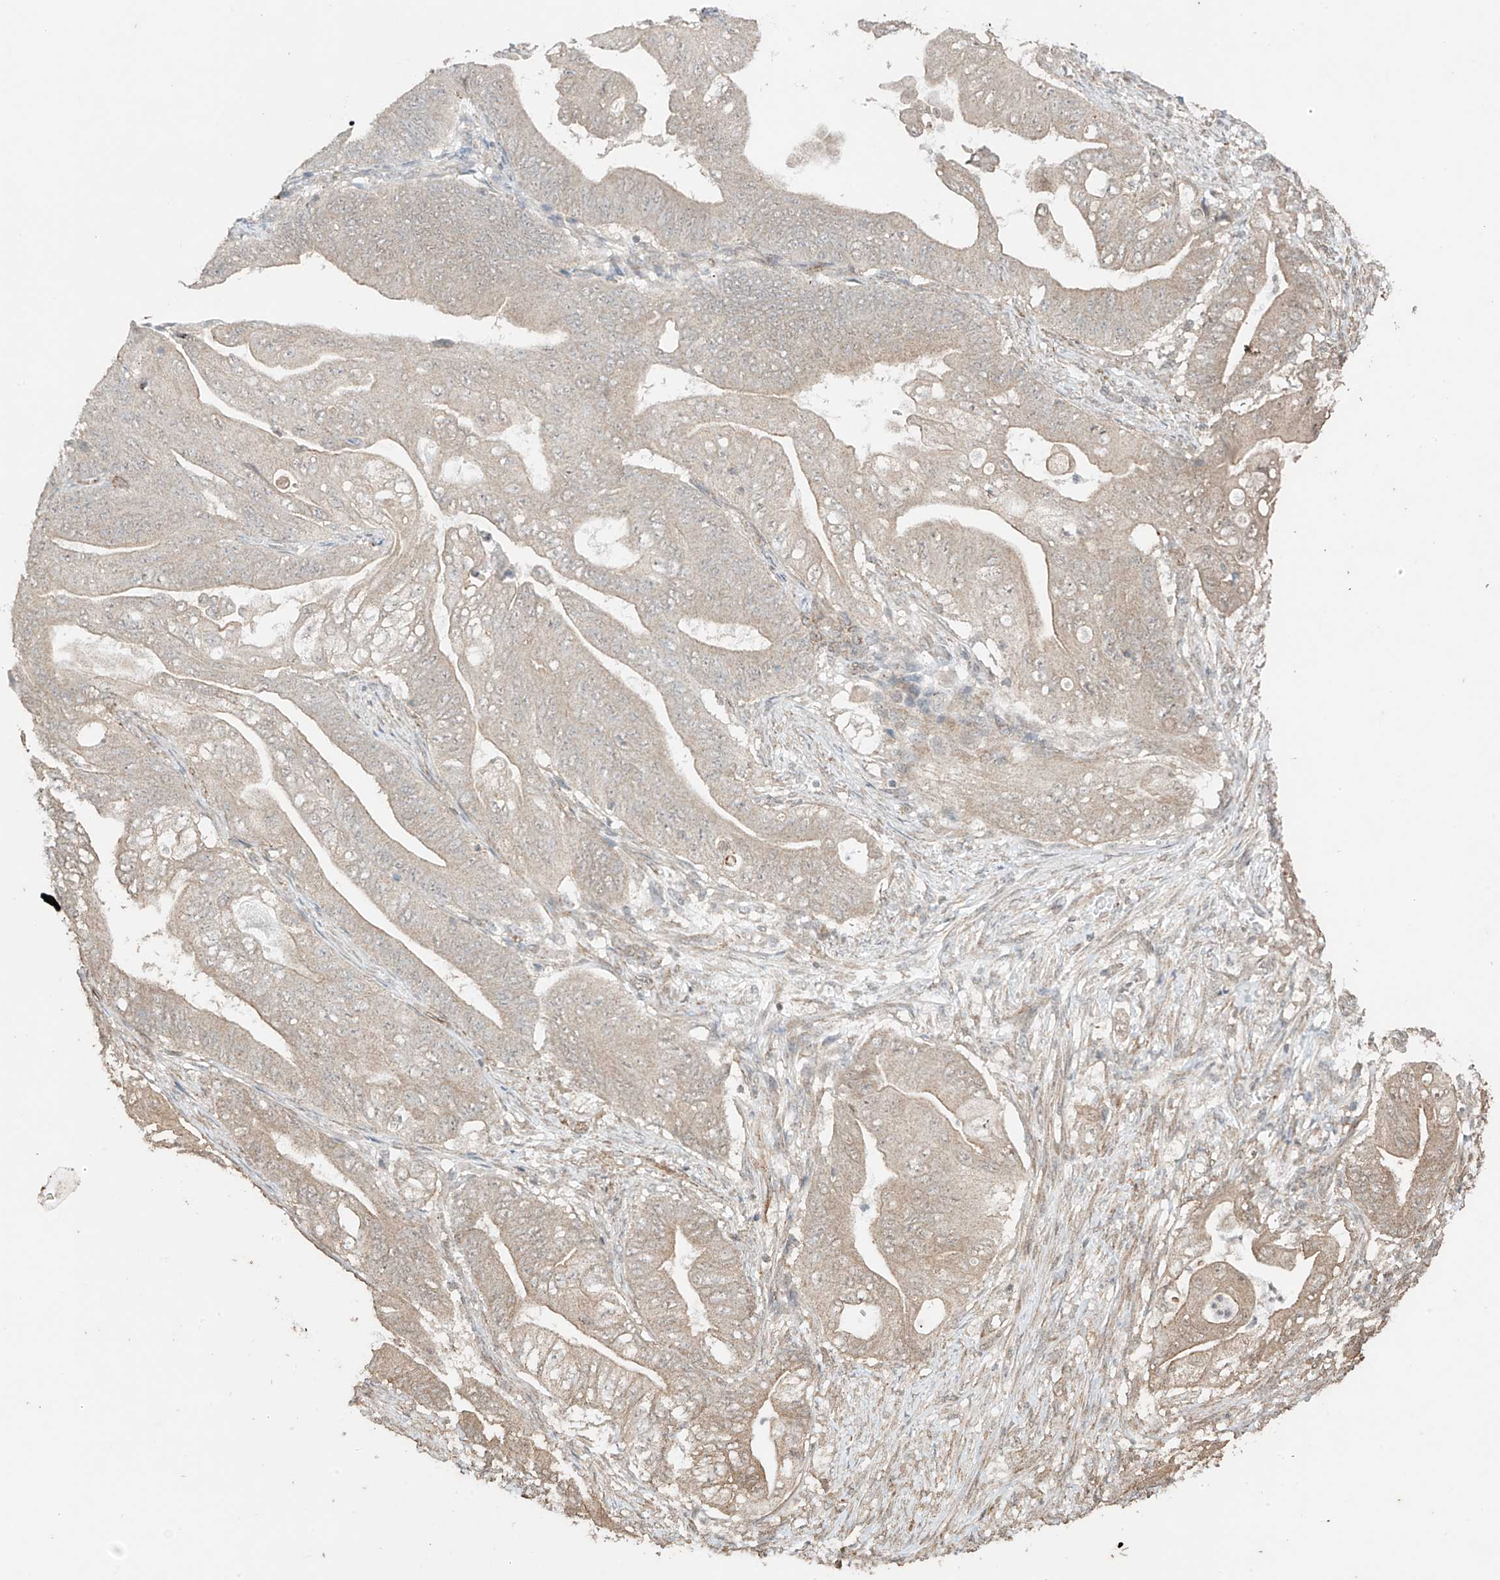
{"staining": {"intensity": "weak", "quantity": "25%-75%", "location": "cytoplasmic/membranous"}, "tissue": "stomach cancer", "cell_type": "Tumor cells", "image_type": "cancer", "snomed": [{"axis": "morphology", "description": "Adenocarcinoma, NOS"}, {"axis": "topography", "description": "Stomach"}], "caption": "Stomach adenocarcinoma tissue displays weak cytoplasmic/membranous positivity in about 25%-75% of tumor cells", "gene": "TTLL5", "patient": {"sex": "female", "age": 73}}